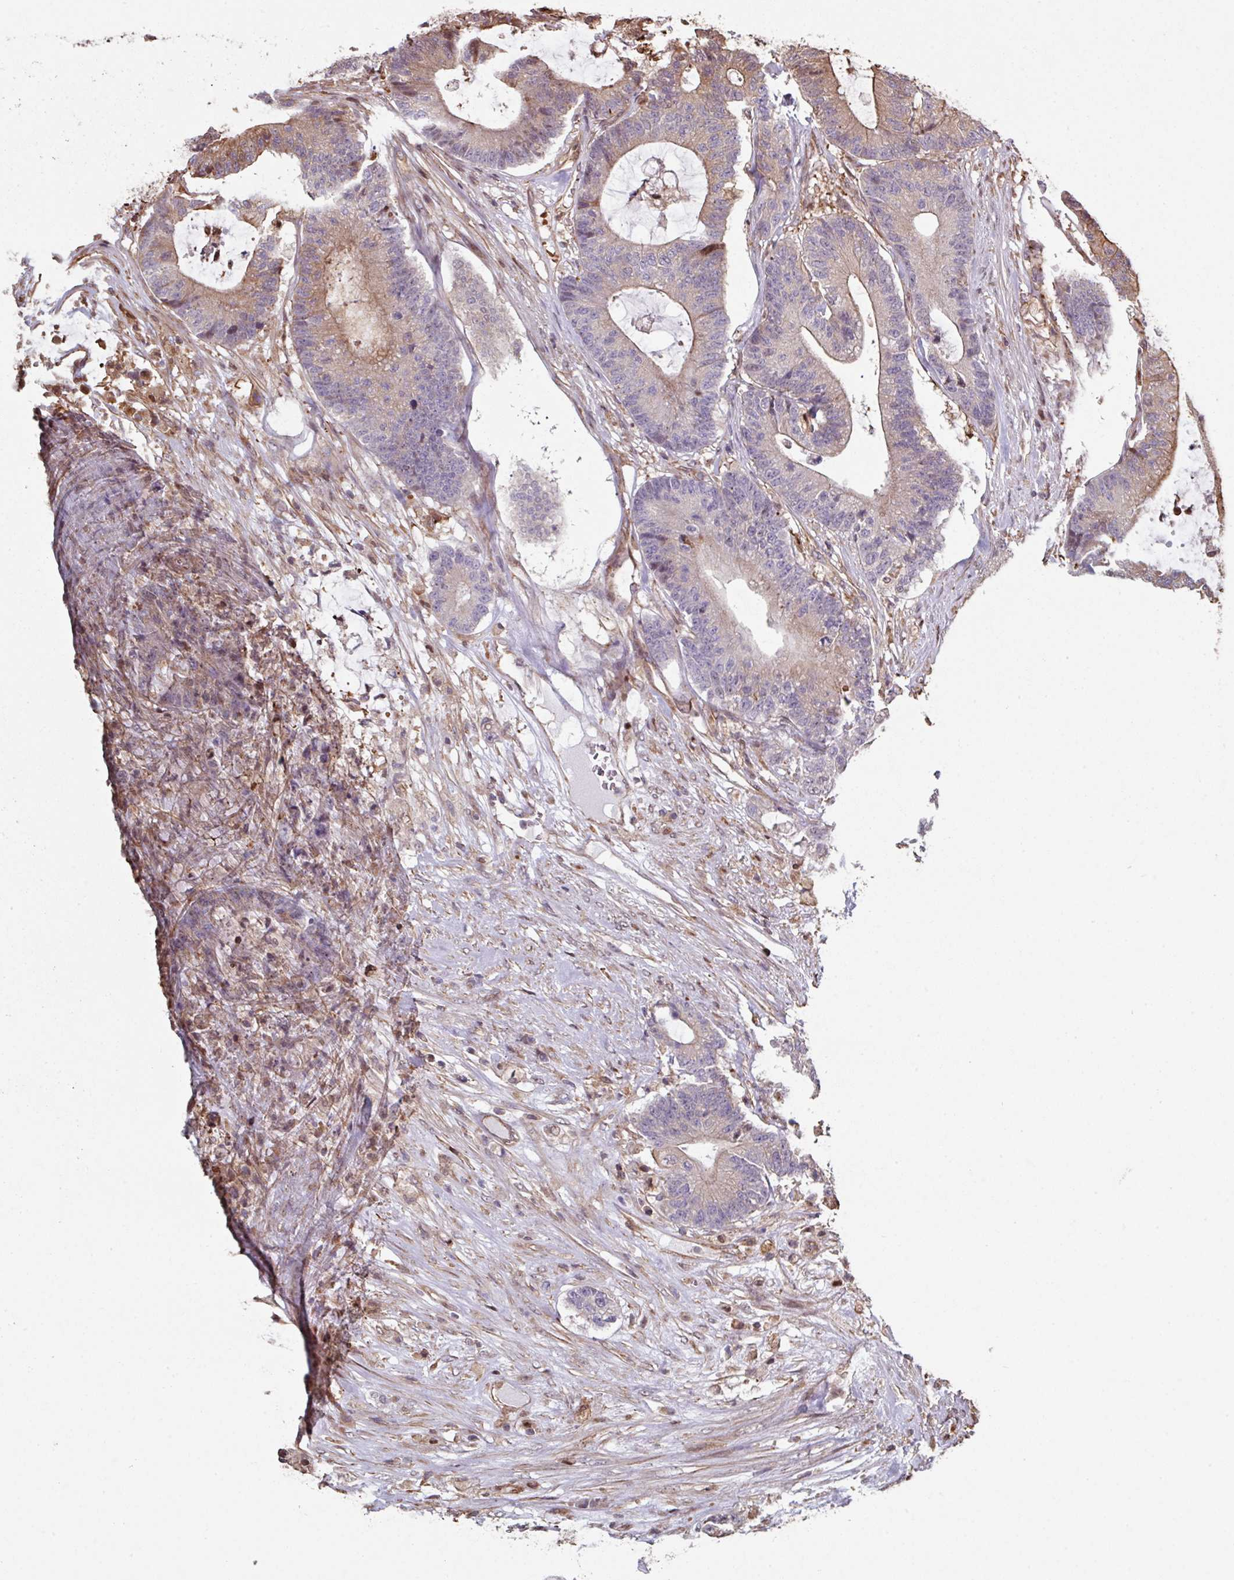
{"staining": {"intensity": "moderate", "quantity": "25%-75%", "location": "cytoplasmic/membranous"}, "tissue": "colorectal cancer", "cell_type": "Tumor cells", "image_type": "cancer", "snomed": [{"axis": "morphology", "description": "Adenocarcinoma, NOS"}, {"axis": "topography", "description": "Colon"}], "caption": "Tumor cells reveal medium levels of moderate cytoplasmic/membranous expression in about 25%-75% of cells in human colorectal cancer. (IHC, brightfield microscopy, high magnification).", "gene": "ANO9", "patient": {"sex": "female", "age": 84}}